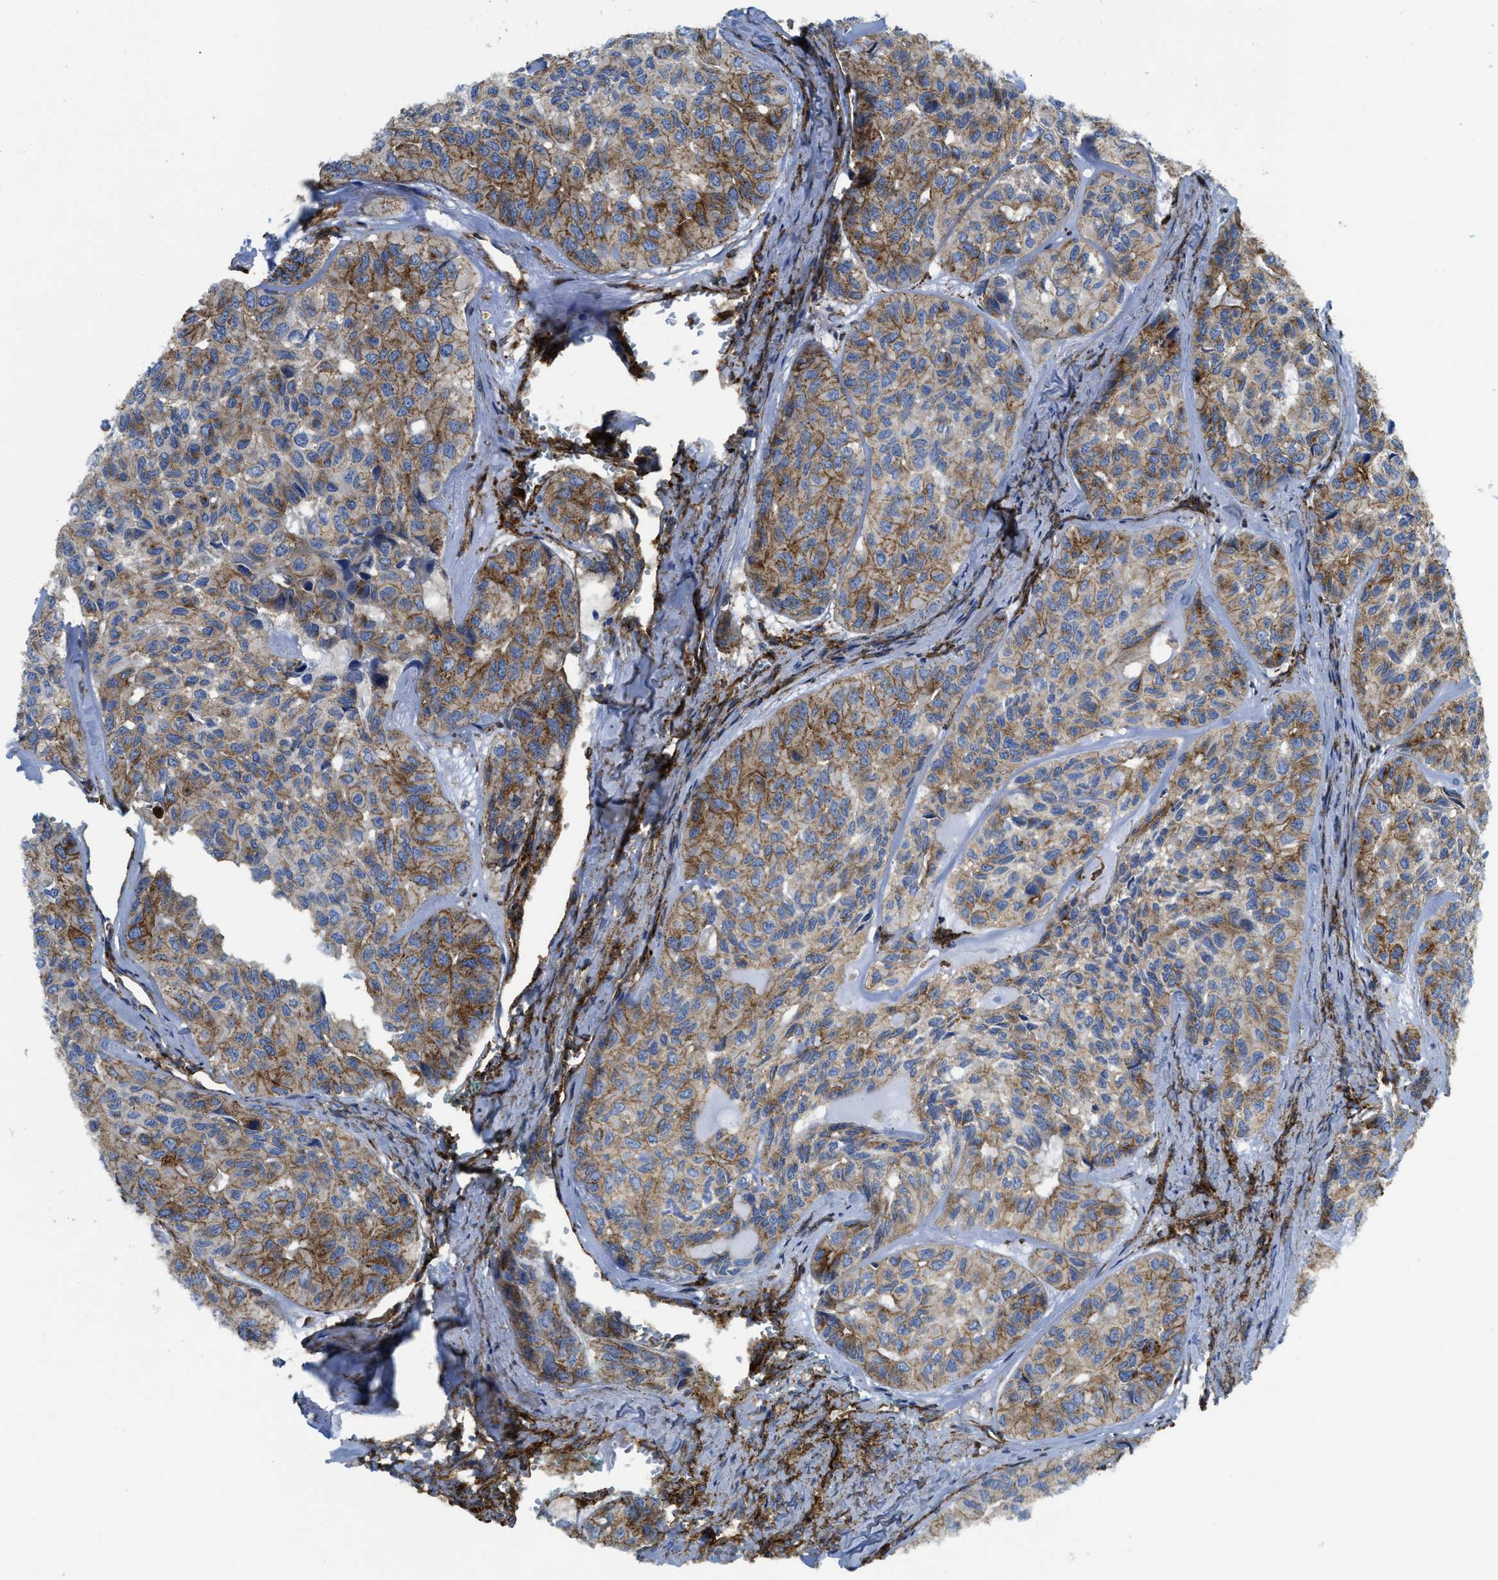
{"staining": {"intensity": "moderate", "quantity": ">75%", "location": "cytoplasmic/membranous"}, "tissue": "head and neck cancer", "cell_type": "Tumor cells", "image_type": "cancer", "snomed": [{"axis": "morphology", "description": "Adenocarcinoma, NOS"}, {"axis": "topography", "description": "Salivary gland, NOS"}, {"axis": "topography", "description": "Head-Neck"}], "caption": "Adenocarcinoma (head and neck) stained for a protein (brown) reveals moderate cytoplasmic/membranous positive expression in about >75% of tumor cells.", "gene": "HIP1", "patient": {"sex": "female", "age": 76}}